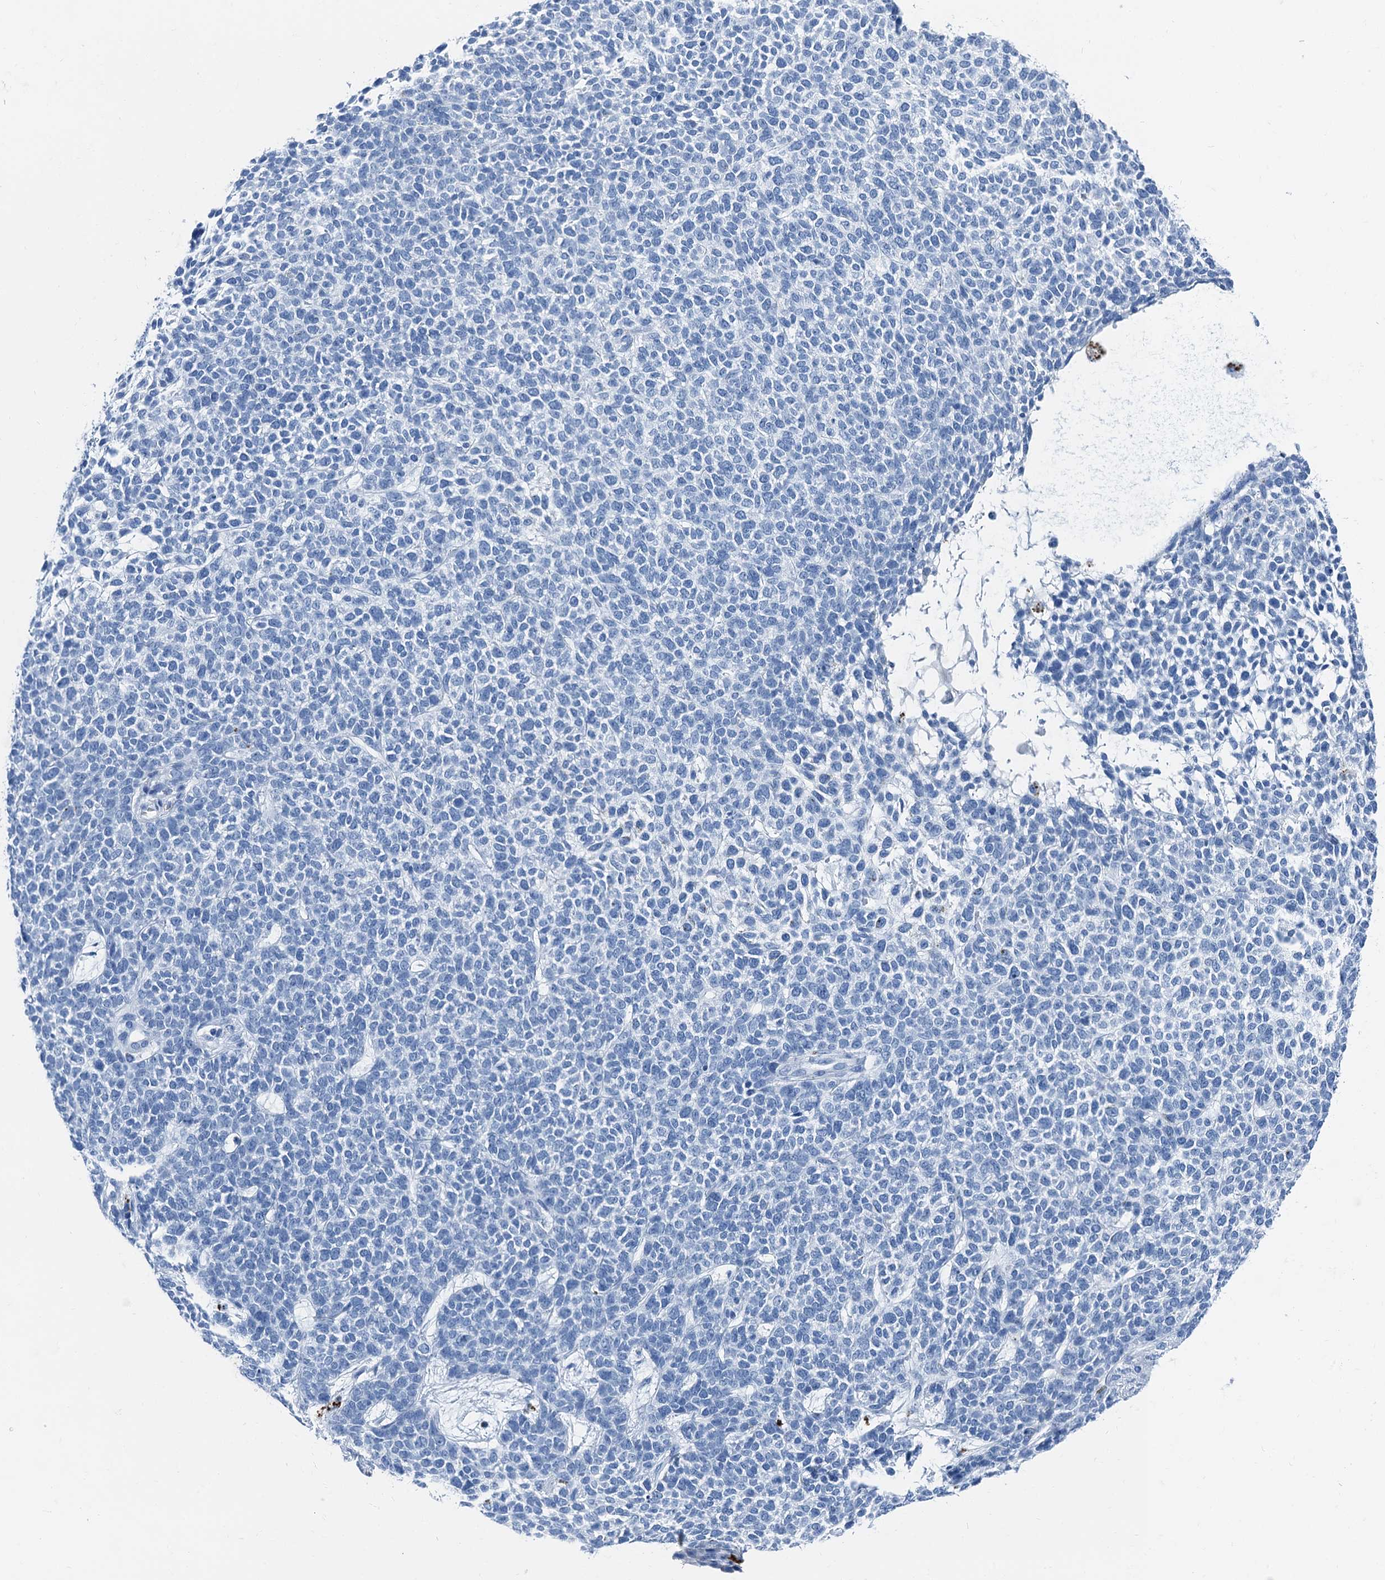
{"staining": {"intensity": "negative", "quantity": "none", "location": "none"}, "tissue": "skin cancer", "cell_type": "Tumor cells", "image_type": "cancer", "snomed": [{"axis": "morphology", "description": "Basal cell carcinoma"}, {"axis": "topography", "description": "Skin"}], "caption": "This is an immunohistochemistry micrograph of human skin cancer (basal cell carcinoma). There is no staining in tumor cells.", "gene": "PLAC8", "patient": {"sex": "female", "age": 84}}